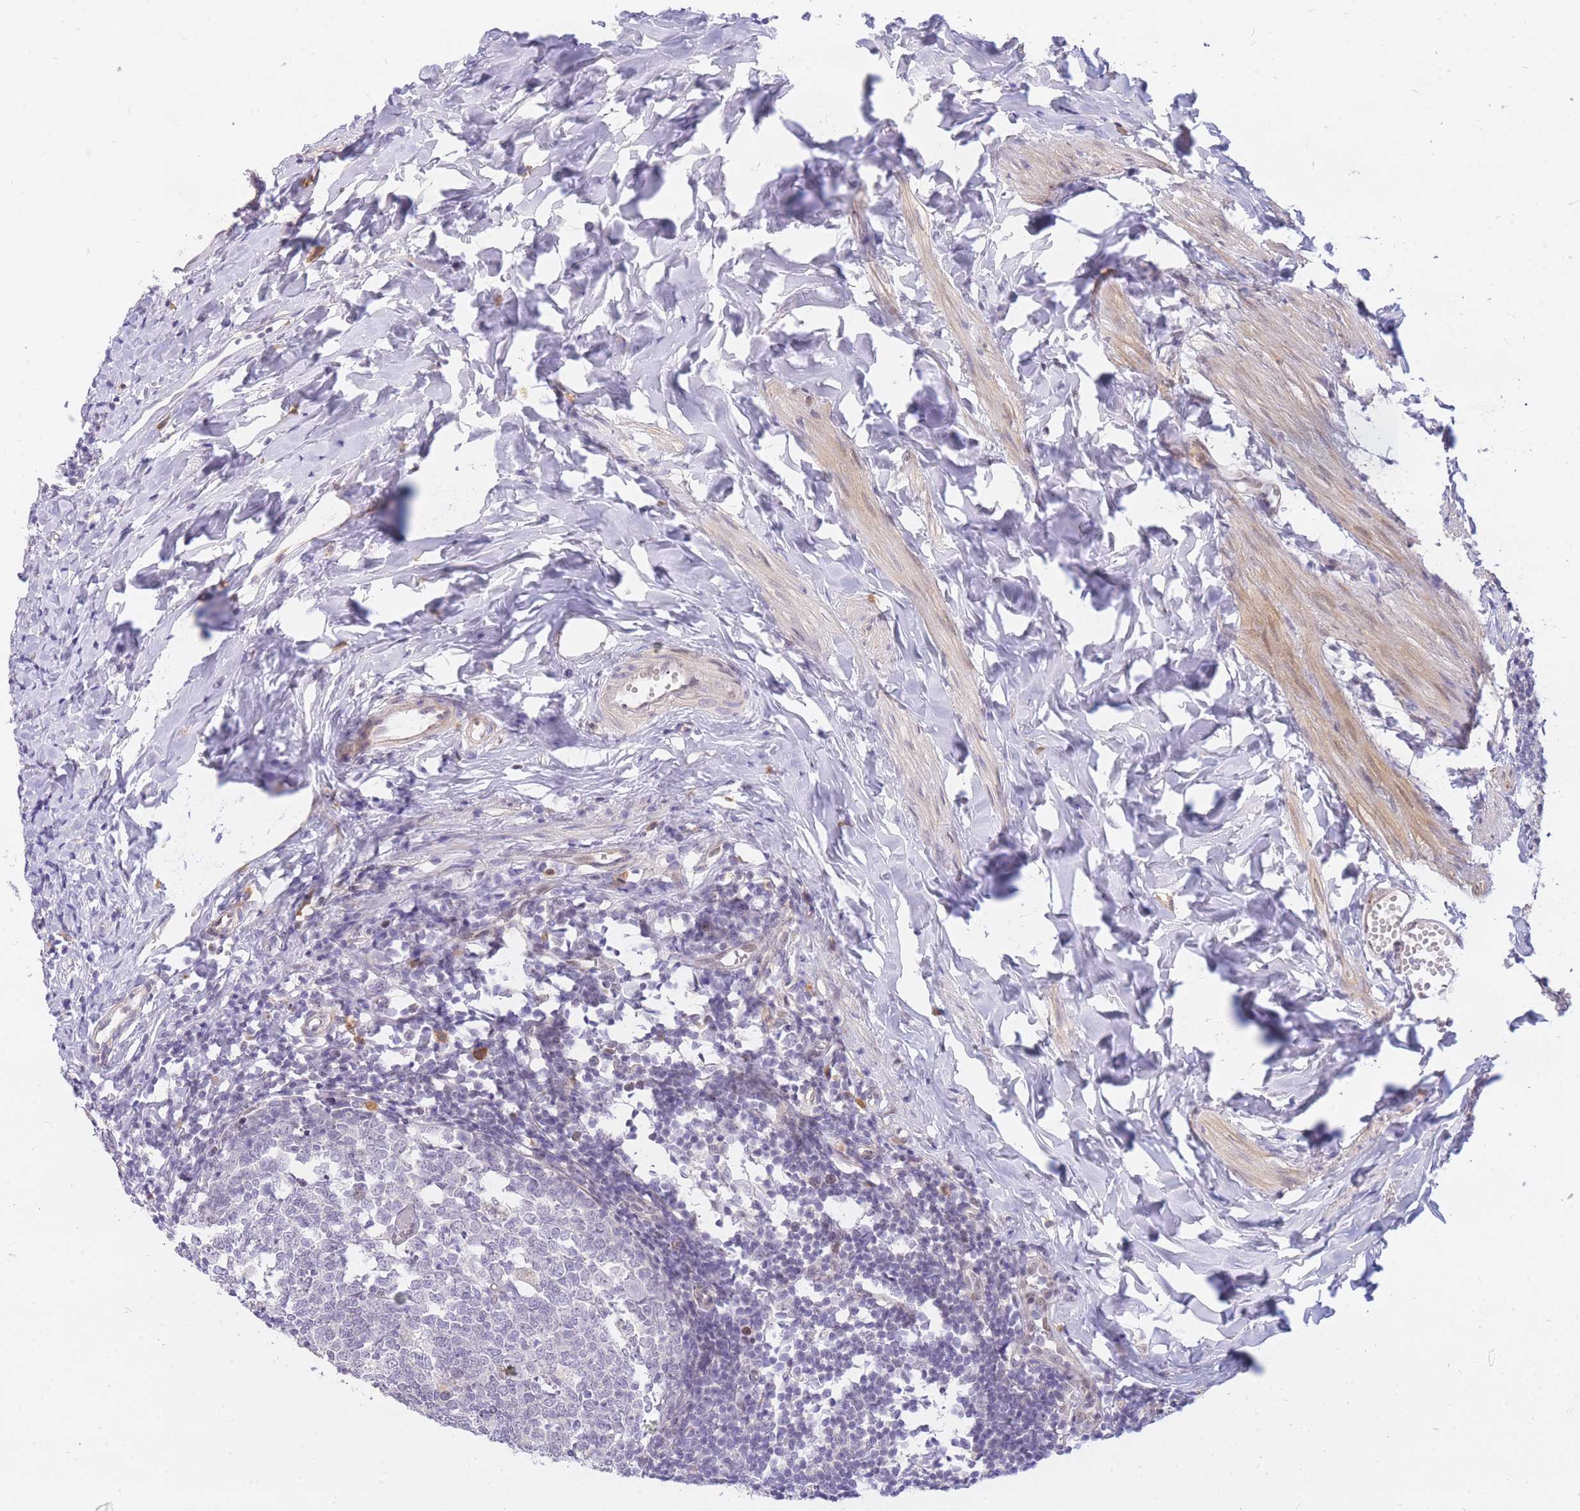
{"staining": {"intensity": "weak", "quantity": "<25%", "location": "nuclear"}, "tissue": "appendix", "cell_type": "Glandular cells", "image_type": "normal", "snomed": [{"axis": "morphology", "description": "Normal tissue, NOS"}, {"axis": "topography", "description": "Appendix"}], "caption": "High magnification brightfield microscopy of normal appendix stained with DAB (3,3'-diaminobenzidine) (brown) and counterstained with hematoxylin (blue): glandular cells show no significant positivity.", "gene": "TLE2", "patient": {"sex": "male", "age": 14}}